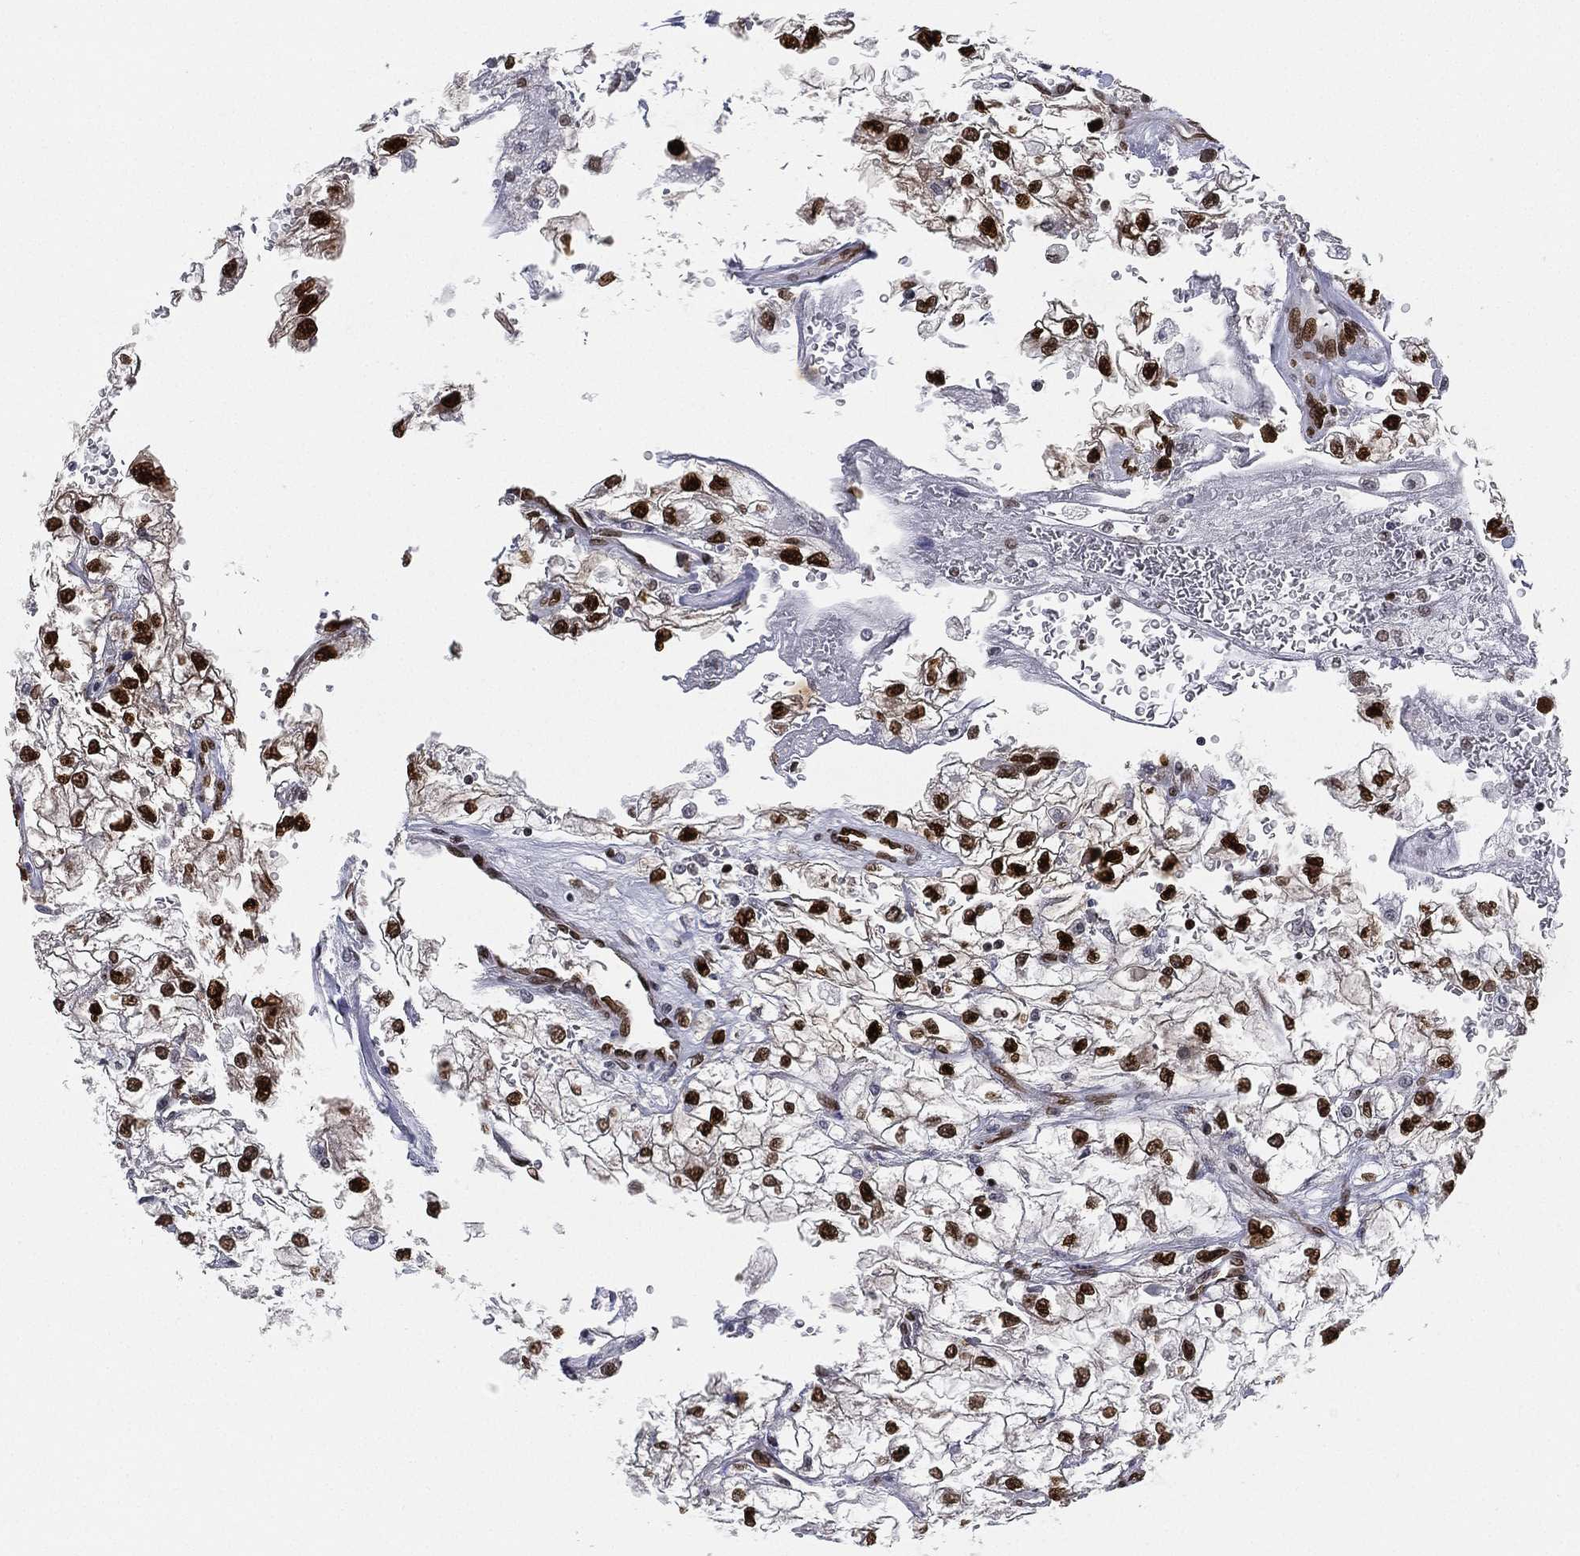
{"staining": {"intensity": "strong", "quantity": ">75%", "location": "nuclear"}, "tissue": "renal cancer", "cell_type": "Tumor cells", "image_type": "cancer", "snomed": [{"axis": "morphology", "description": "Adenocarcinoma, NOS"}, {"axis": "topography", "description": "Kidney"}], "caption": "The immunohistochemical stain highlights strong nuclear staining in tumor cells of renal cancer tissue.", "gene": "LMNB1", "patient": {"sex": "male", "age": 59}}